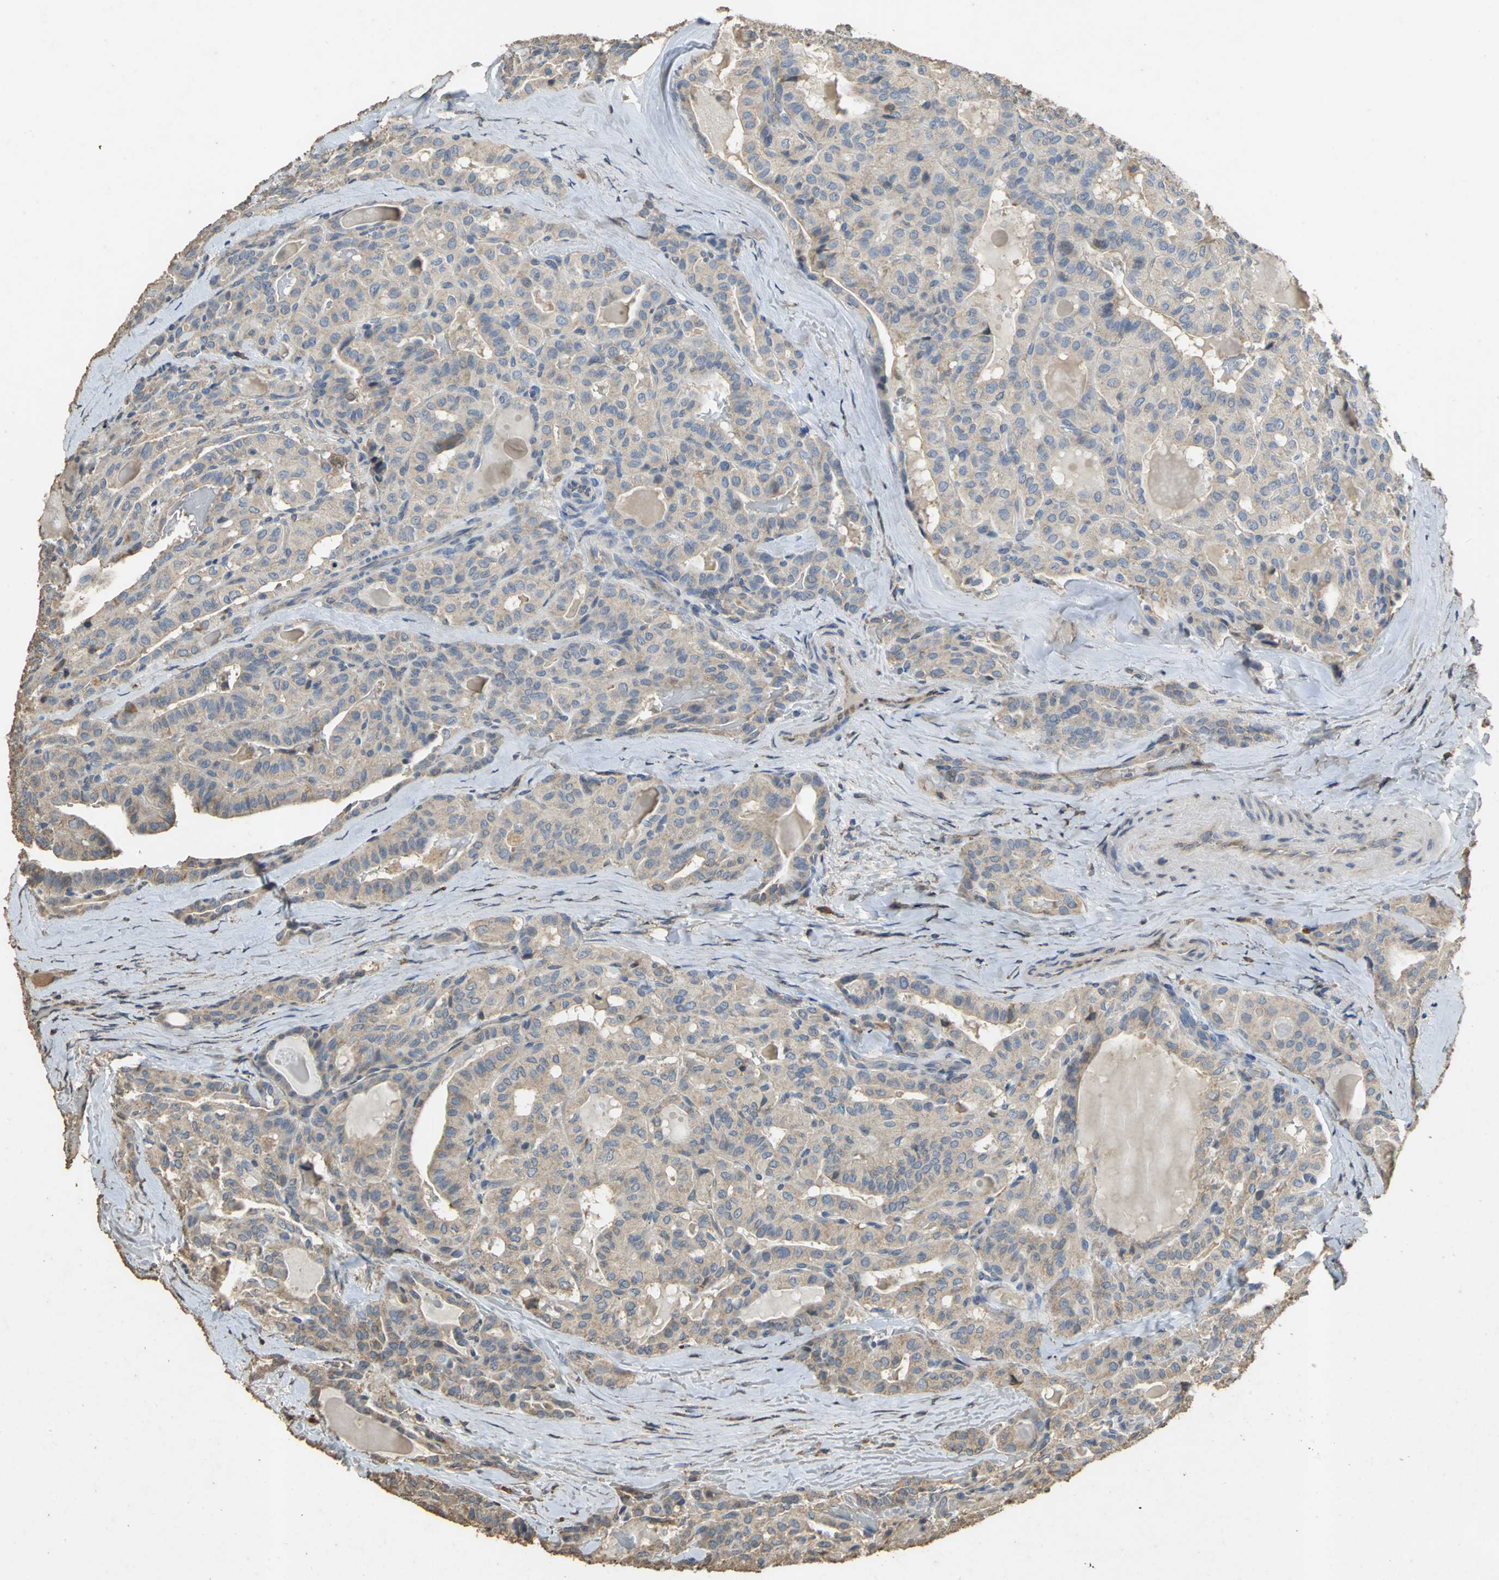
{"staining": {"intensity": "weak", "quantity": ">75%", "location": "cytoplasmic/membranous"}, "tissue": "thyroid cancer", "cell_type": "Tumor cells", "image_type": "cancer", "snomed": [{"axis": "morphology", "description": "Papillary adenocarcinoma, NOS"}, {"axis": "topography", "description": "Thyroid gland"}], "caption": "A low amount of weak cytoplasmic/membranous expression is seen in about >75% of tumor cells in papillary adenocarcinoma (thyroid) tissue.", "gene": "ACSL4", "patient": {"sex": "male", "age": 77}}